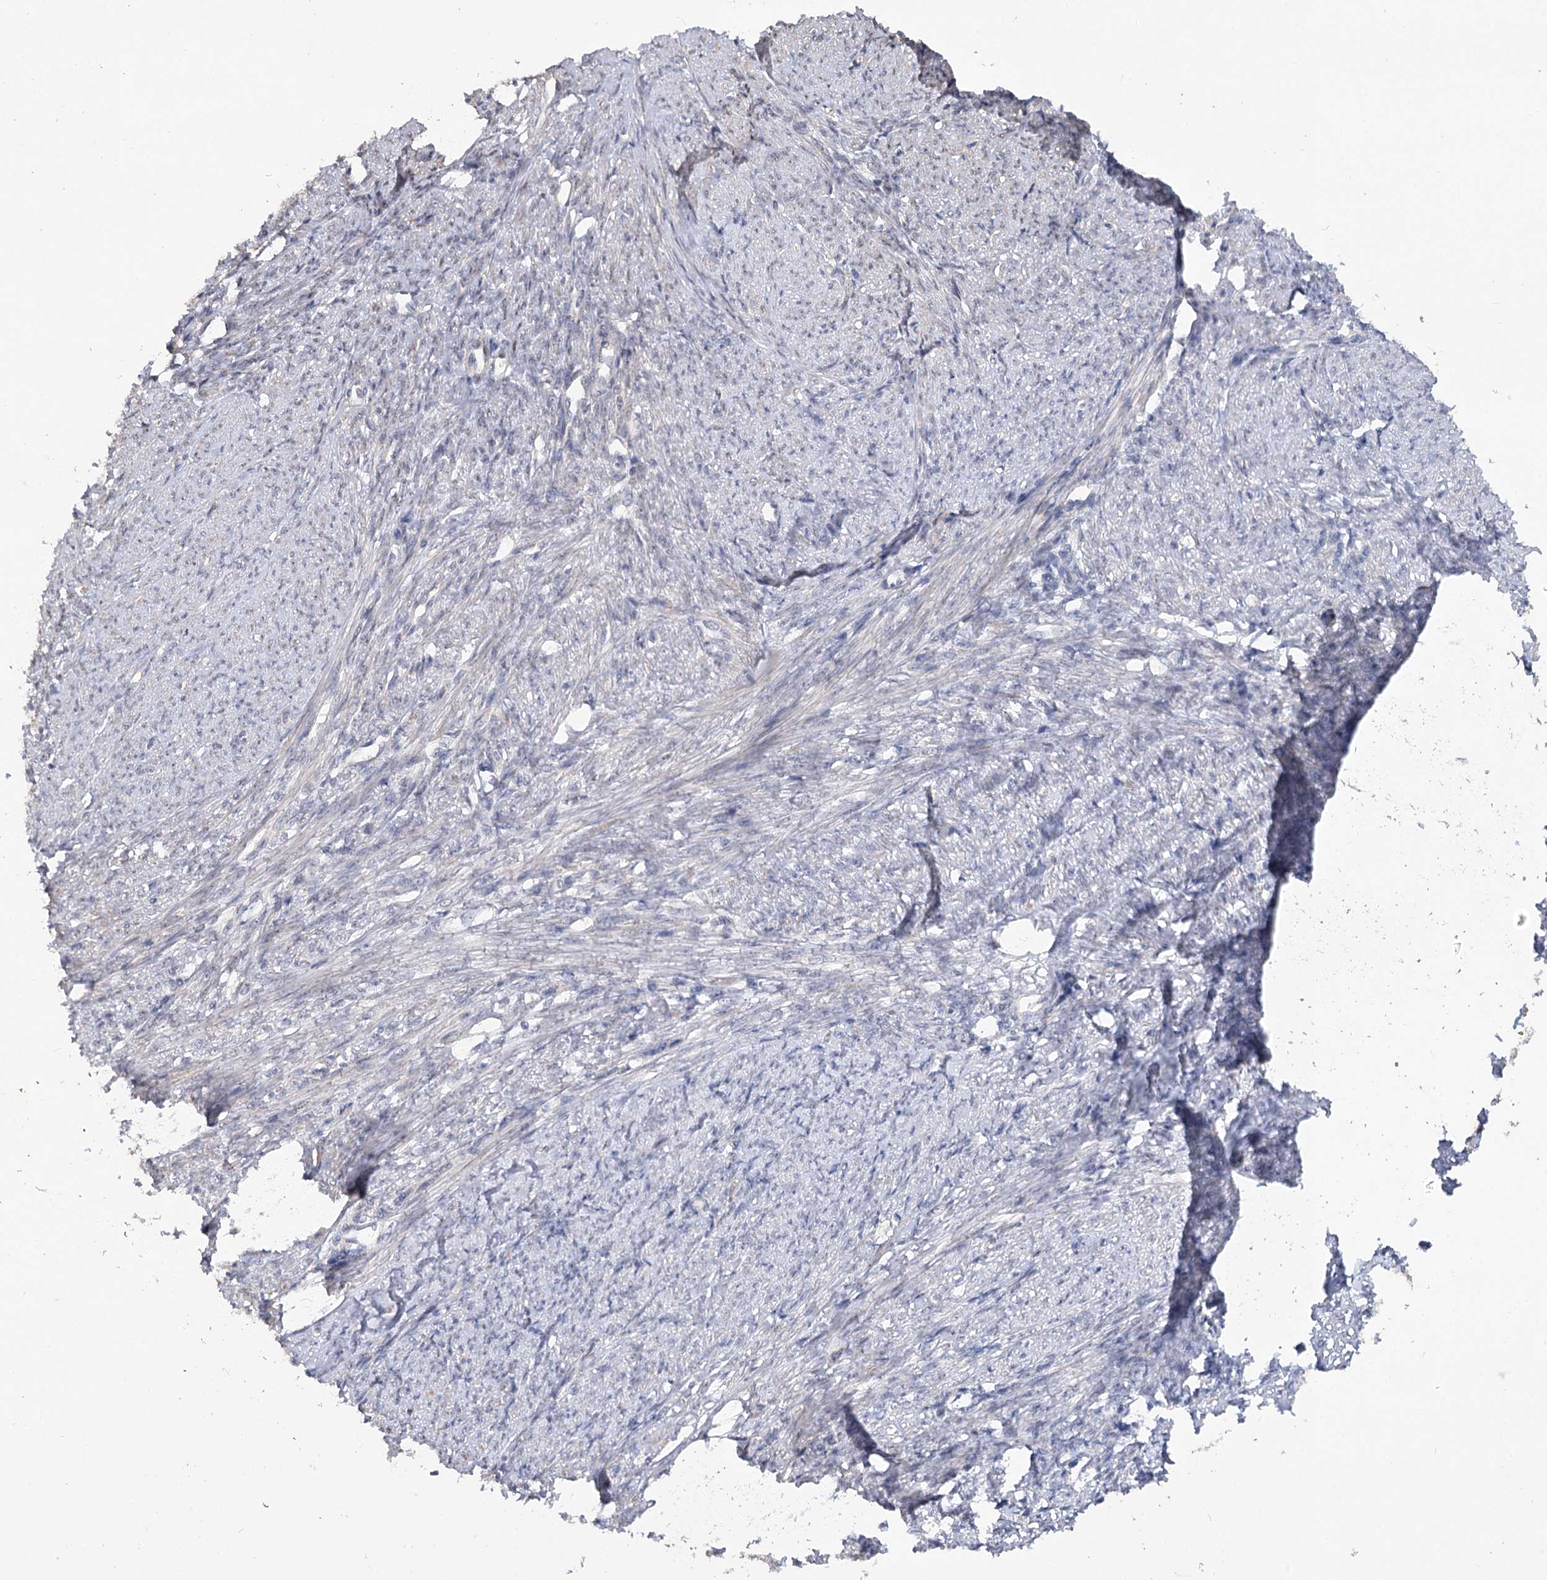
{"staining": {"intensity": "negative", "quantity": "none", "location": "none"}, "tissue": "smooth muscle", "cell_type": "Smooth muscle cells", "image_type": "normal", "snomed": [{"axis": "morphology", "description": "Normal tissue, NOS"}, {"axis": "topography", "description": "Smooth muscle"}, {"axis": "topography", "description": "Uterus"}], "caption": "This histopathology image is of normal smooth muscle stained with immunohistochemistry (IHC) to label a protein in brown with the nuclei are counter-stained blue. There is no staining in smooth muscle cells. (Immunohistochemistry, brightfield microscopy, high magnification).", "gene": "RUFY4", "patient": {"sex": "female", "age": 59}}